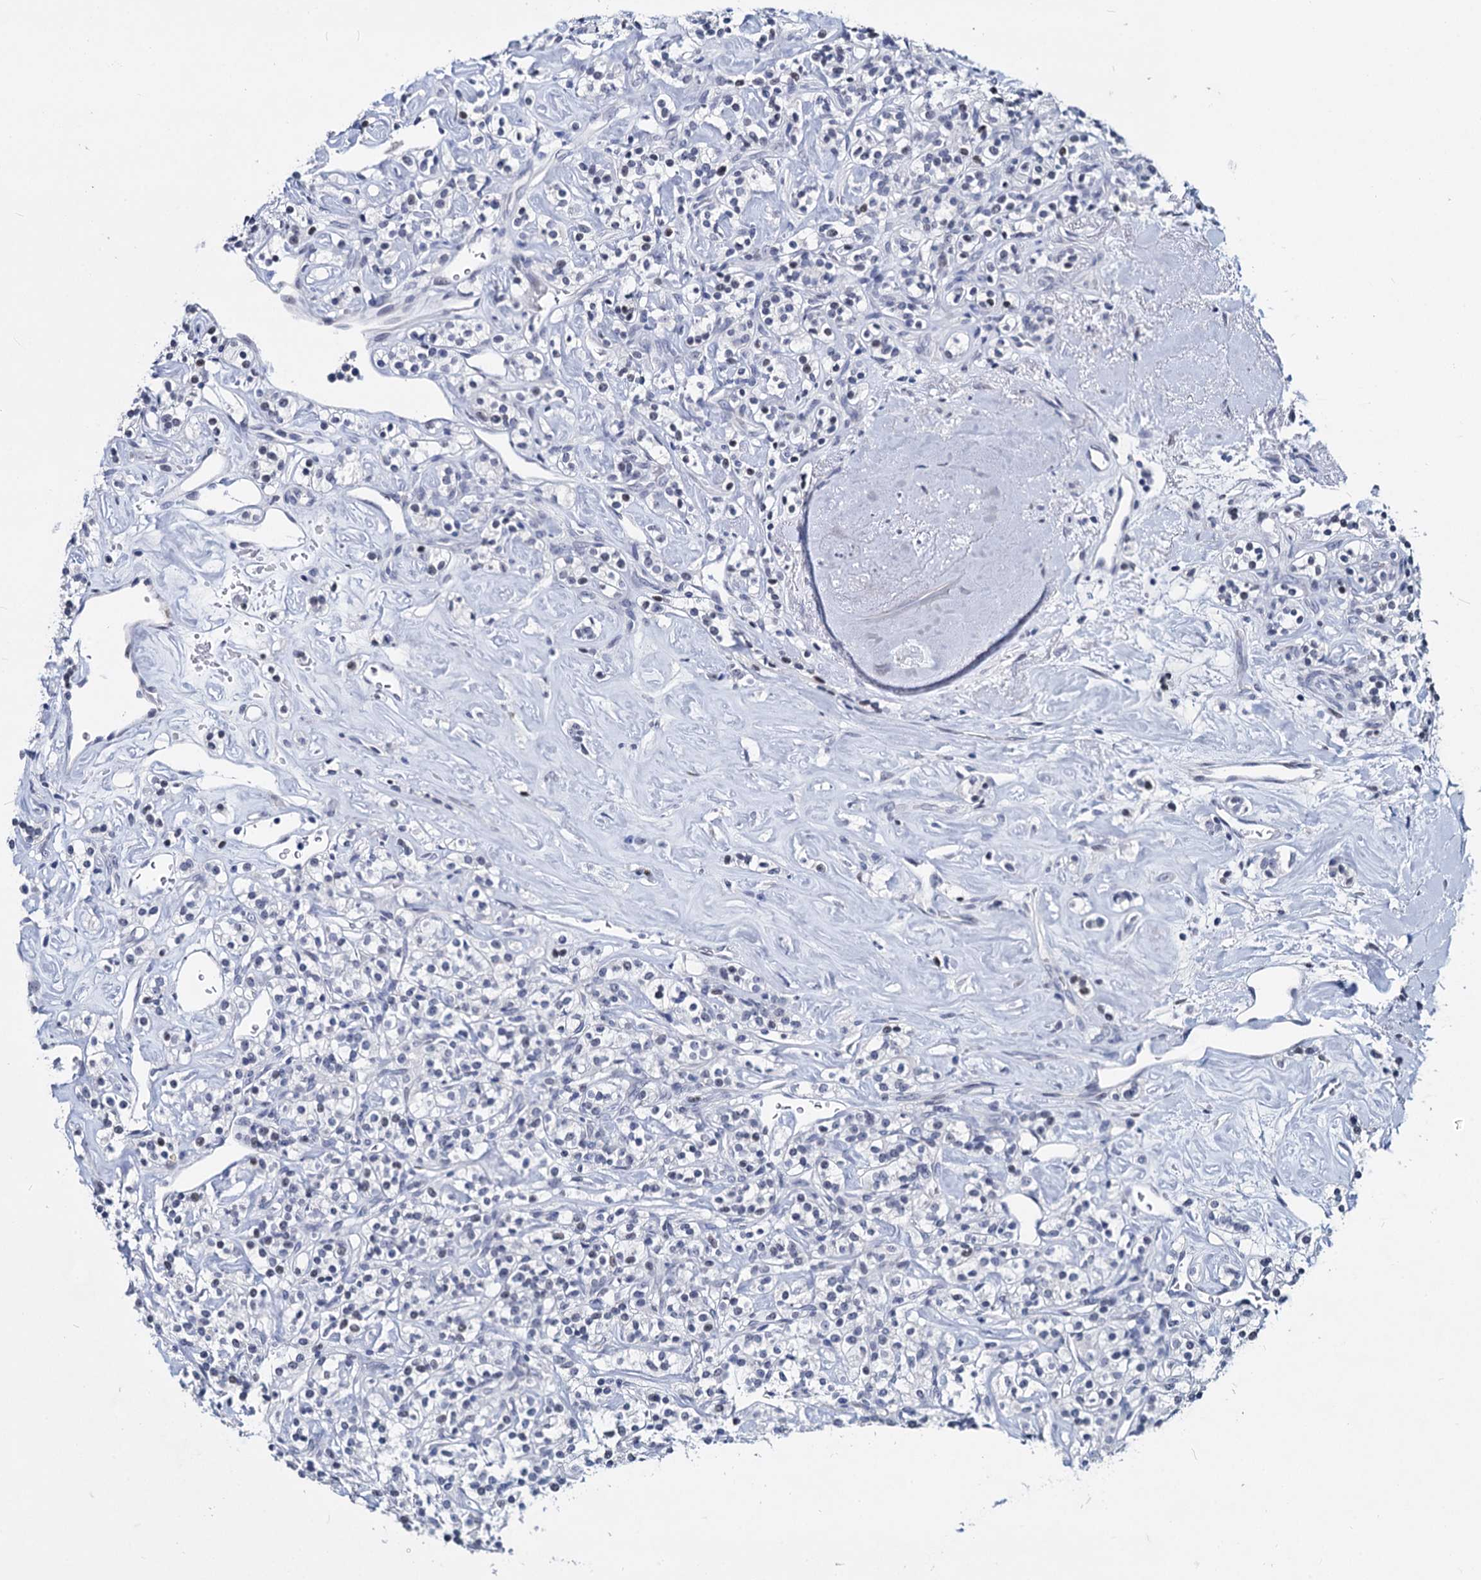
{"staining": {"intensity": "negative", "quantity": "none", "location": "none"}, "tissue": "renal cancer", "cell_type": "Tumor cells", "image_type": "cancer", "snomed": [{"axis": "morphology", "description": "Adenocarcinoma, NOS"}, {"axis": "topography", "description": "Kidney"}], "caption": "The immunohistochemistry photomicrograph has no significant staining in tumor cells of renal cancer tissue.", "gene": "MAGEA4", "patient": {"sex": "male", "age": 77}}